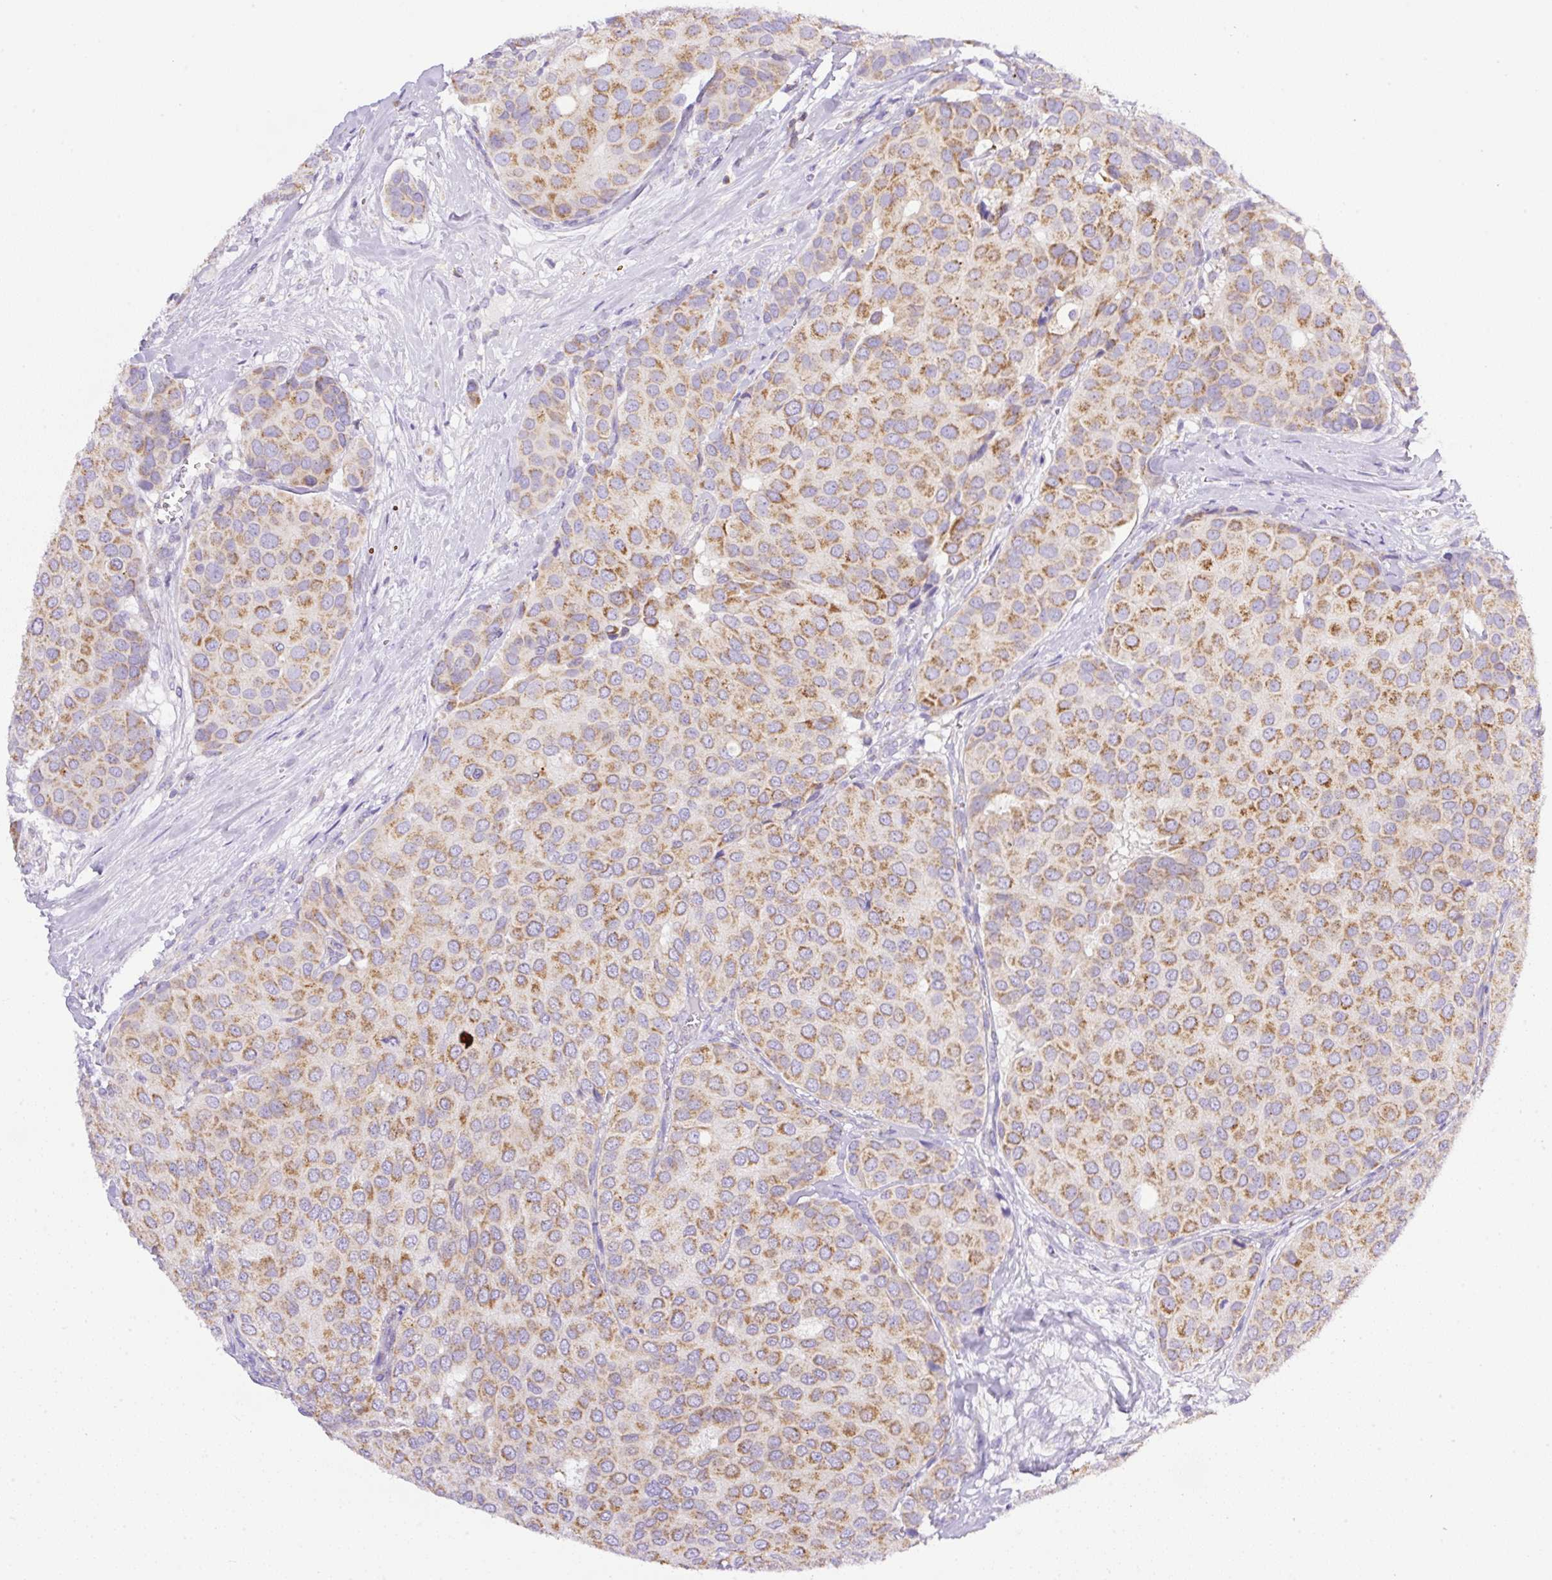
{"staining": {"intensity": "moderate", "quantity": ">75%", "location": "cytoplasmic/membranous"}, "tissue": "breast cancer", "cell_type": "Tumor cells", "image_type": "cancer", "snomed": [{"axis": "morphology", "description": "Duct carcinoma"}, {"axis": "topography", "description": "Breast"}], "caption": "This histopathology image displays immunohistochemistry (IHC) staining of human breast intraductal carcinoma, with medium moderate cytoplasmic/membranous expression in about >75% of tumor cells.", "gene": "NF1", "patient": {"sex": "female", "age": 70}}